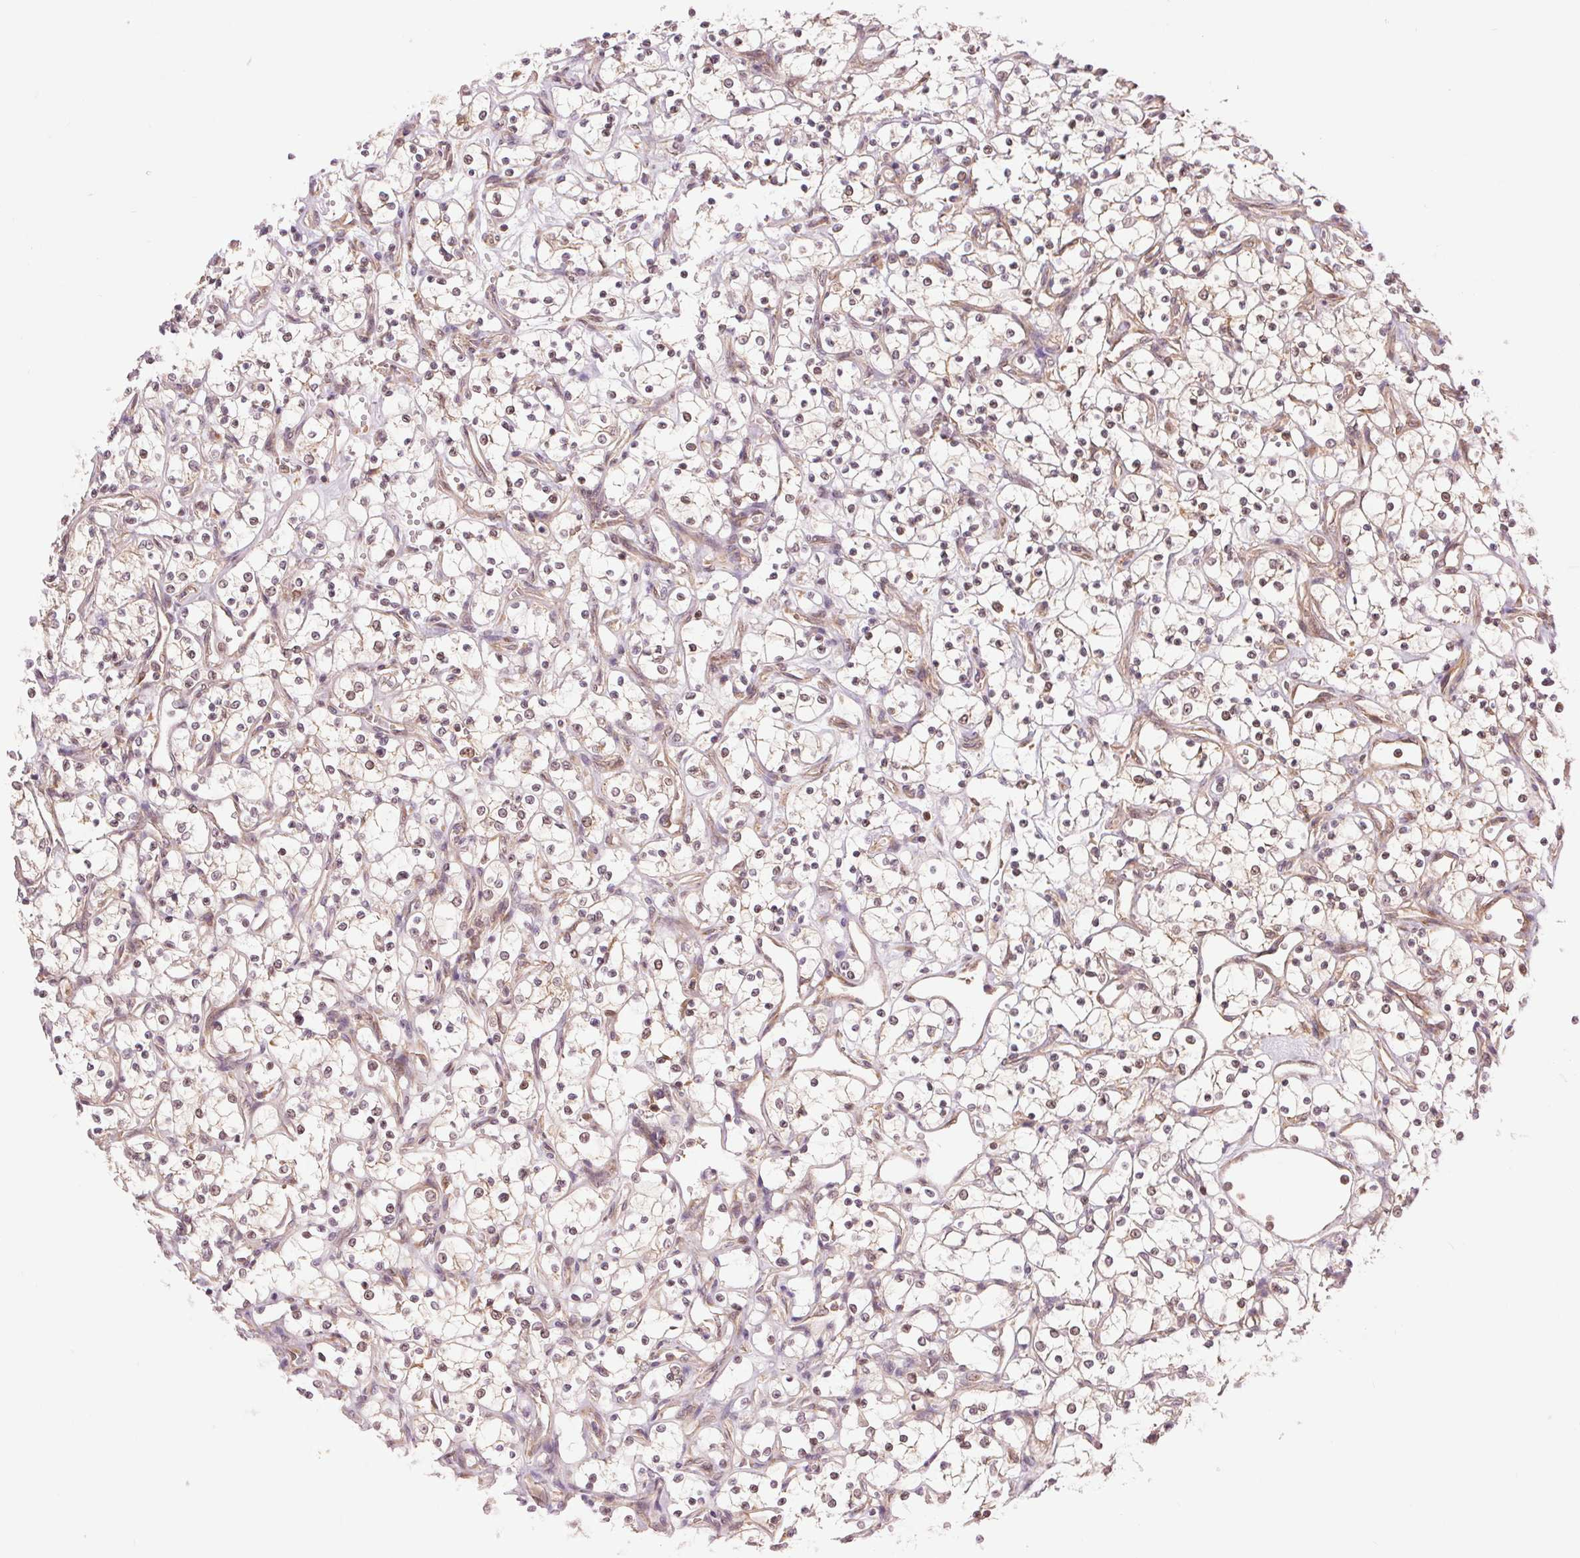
{"staining": {"intensity": "moderate", "quantity": "<25%", "location": "nuclear"}, "tissue": "renal cancer", "cell_type": "Tumor cells", "image_type": "cancer", "snomed": [{"axis": "morphology", "description": "Adenocarcinoma, NOS"}, {"axis": "topography", "description": "Kidney"}], "caption": "Renal cancer (adenocarcinoma) stained with a protein marker displays moderate staining in tumor cells.", "gene": "BTF3L4", "patient": {"sex": "female", "age": 69}}